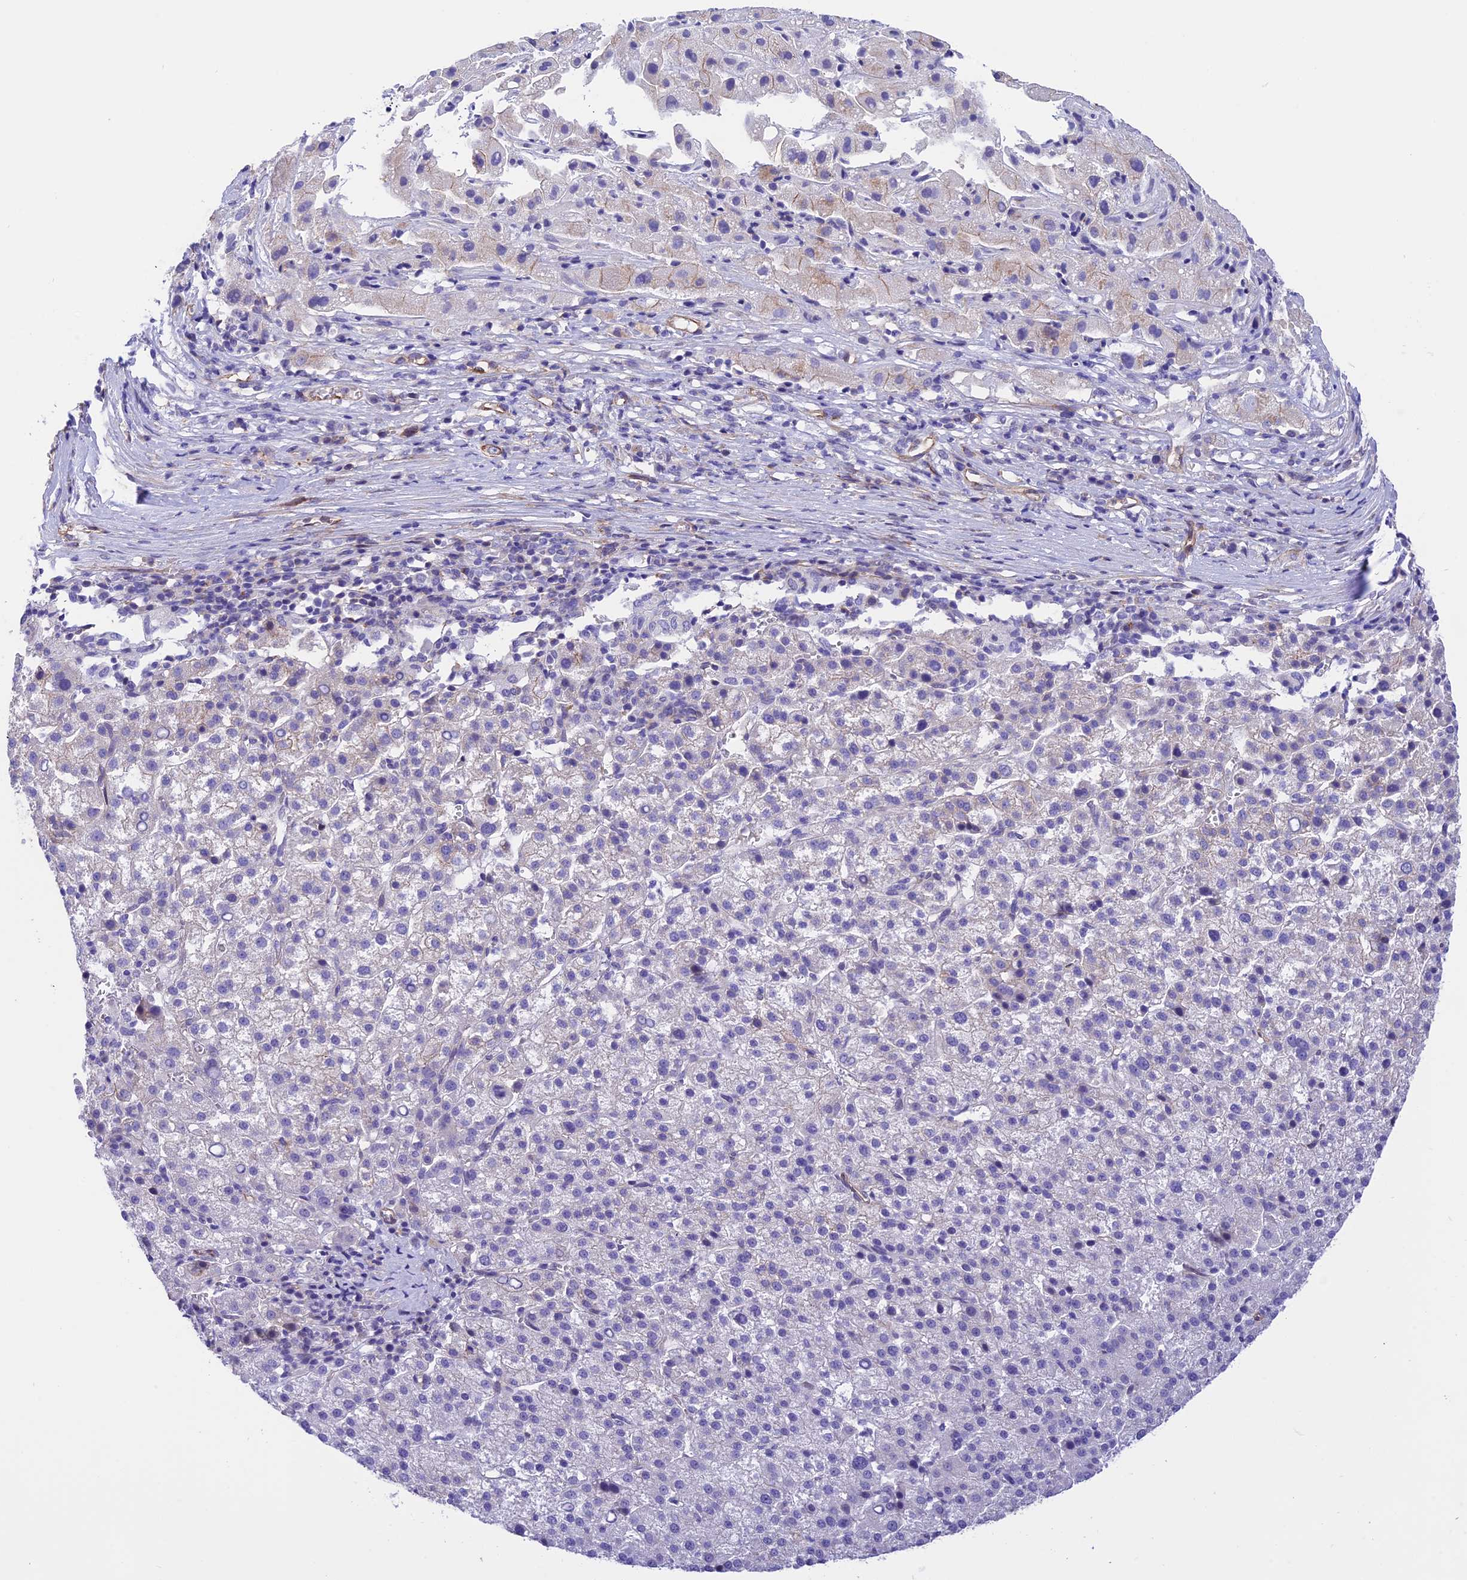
{"staining": {"intensity": "negative", "quantity": "none", "location": "none"}, "tissue": "liver cancer", "cell_type": "Tumor cells", "image_type": "cancer", "snomed": [{"axis": "morphology", "description": "Carcinoma, Hepatocellular, NOS"}, {"axis": "topography", "description": "Liver"}], "caption": "Immunohistochemistry (IHC) micrograph of human liver cancer (hepatocellular carcinoma) stained for a protein (brown), which displays no staining in tumor cells.", "gene": "R3HDM4", "patient": {"sex": "female", "age": 58}}